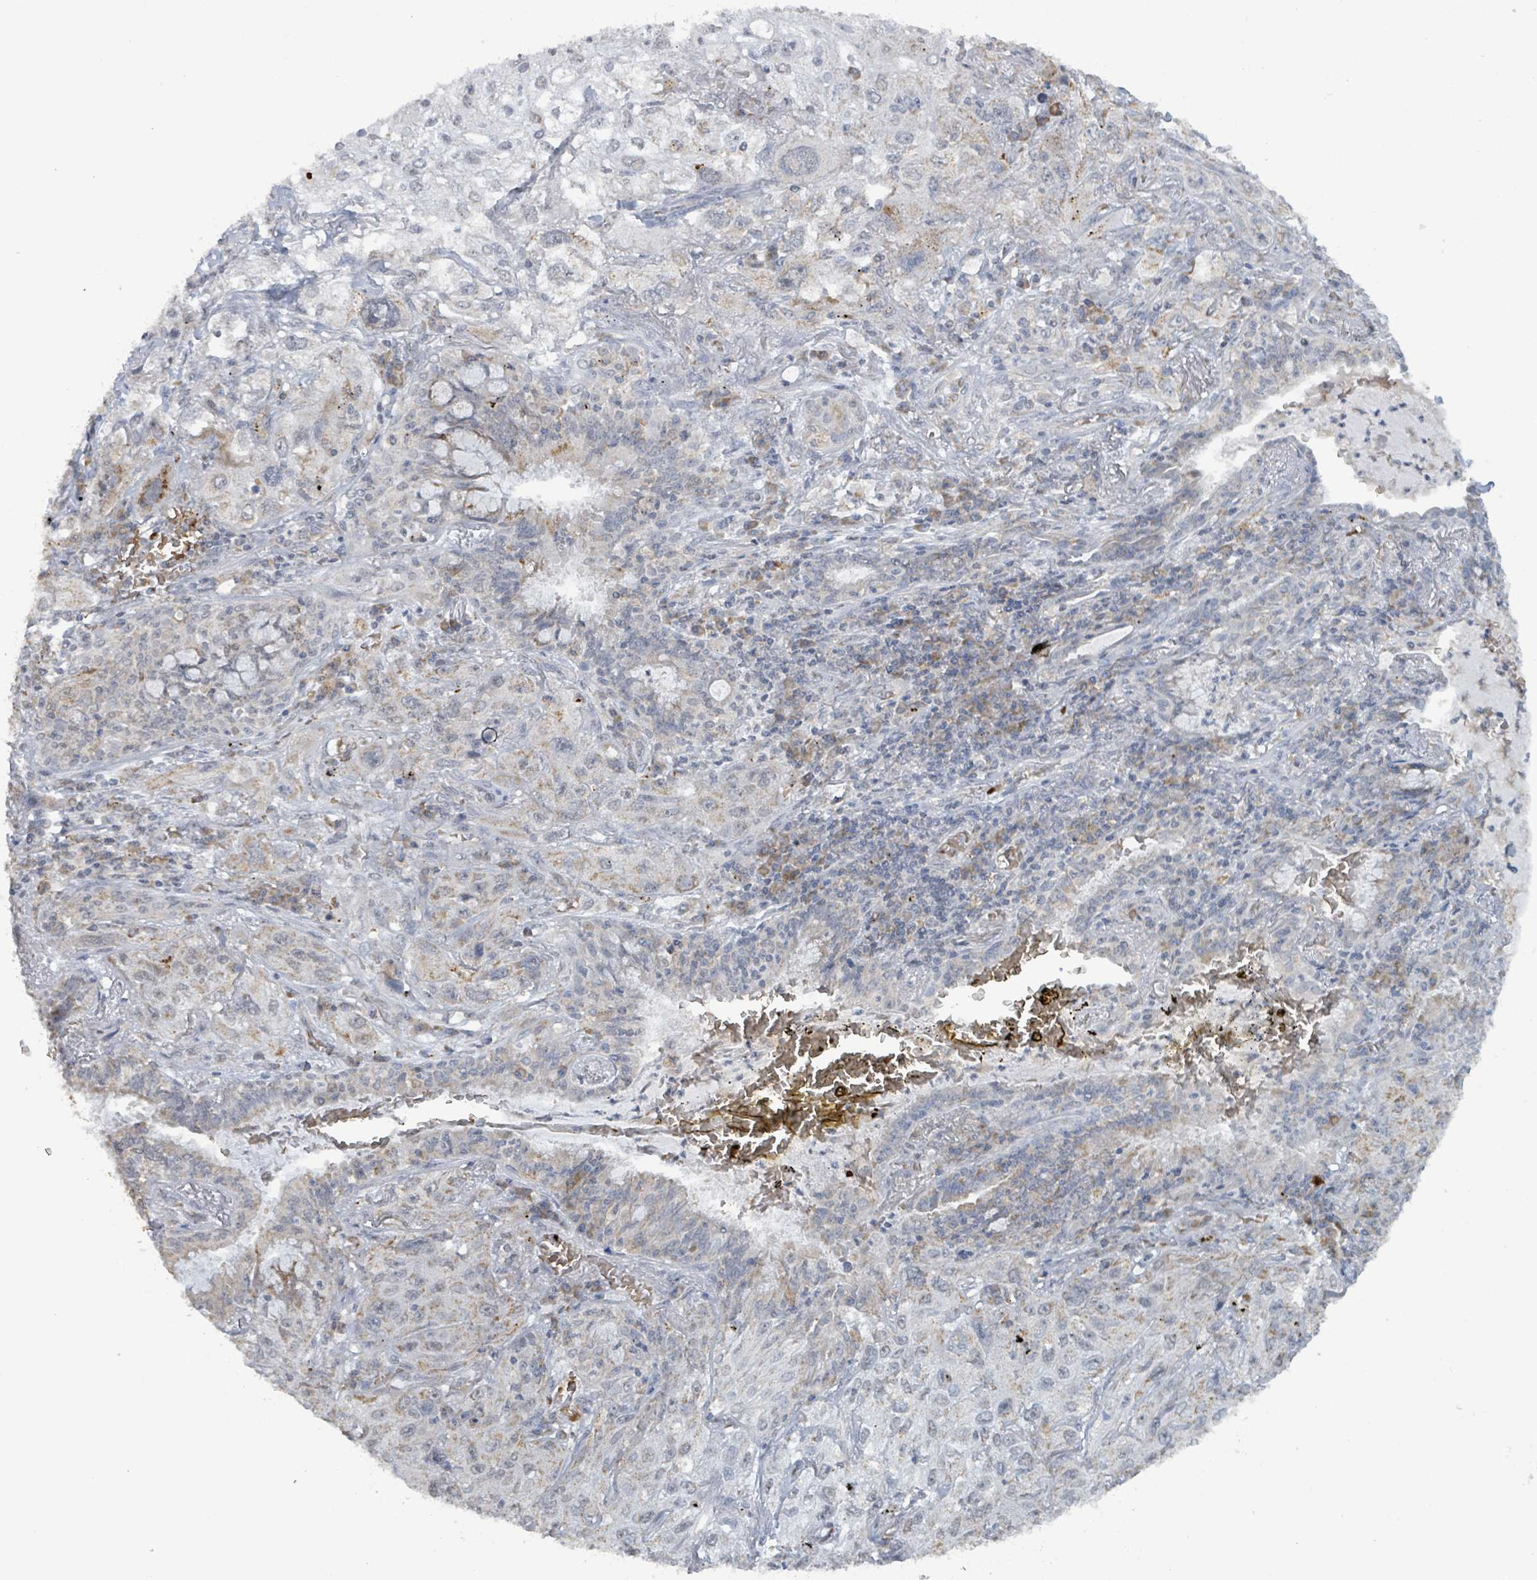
{"staining": {"intensity": "weak", "quantity": "<25%", "location": "cytoplasmic/membranous"}, "tissue": "lung cancer", "cell_type": "Tumor cells", "image_type": "cancer", "snomed": [{"axis": "morphology", "description": "Squamous cell carcinoma, NOS"}, {"axis": "topography", "description": "Lung"}], "caption": "Immunohistochemical staining of human lung cancer reveals no significant positivity in tumor cells.", "gene": "SEBOX", "patient": {"sex": "female", "age": 69}}